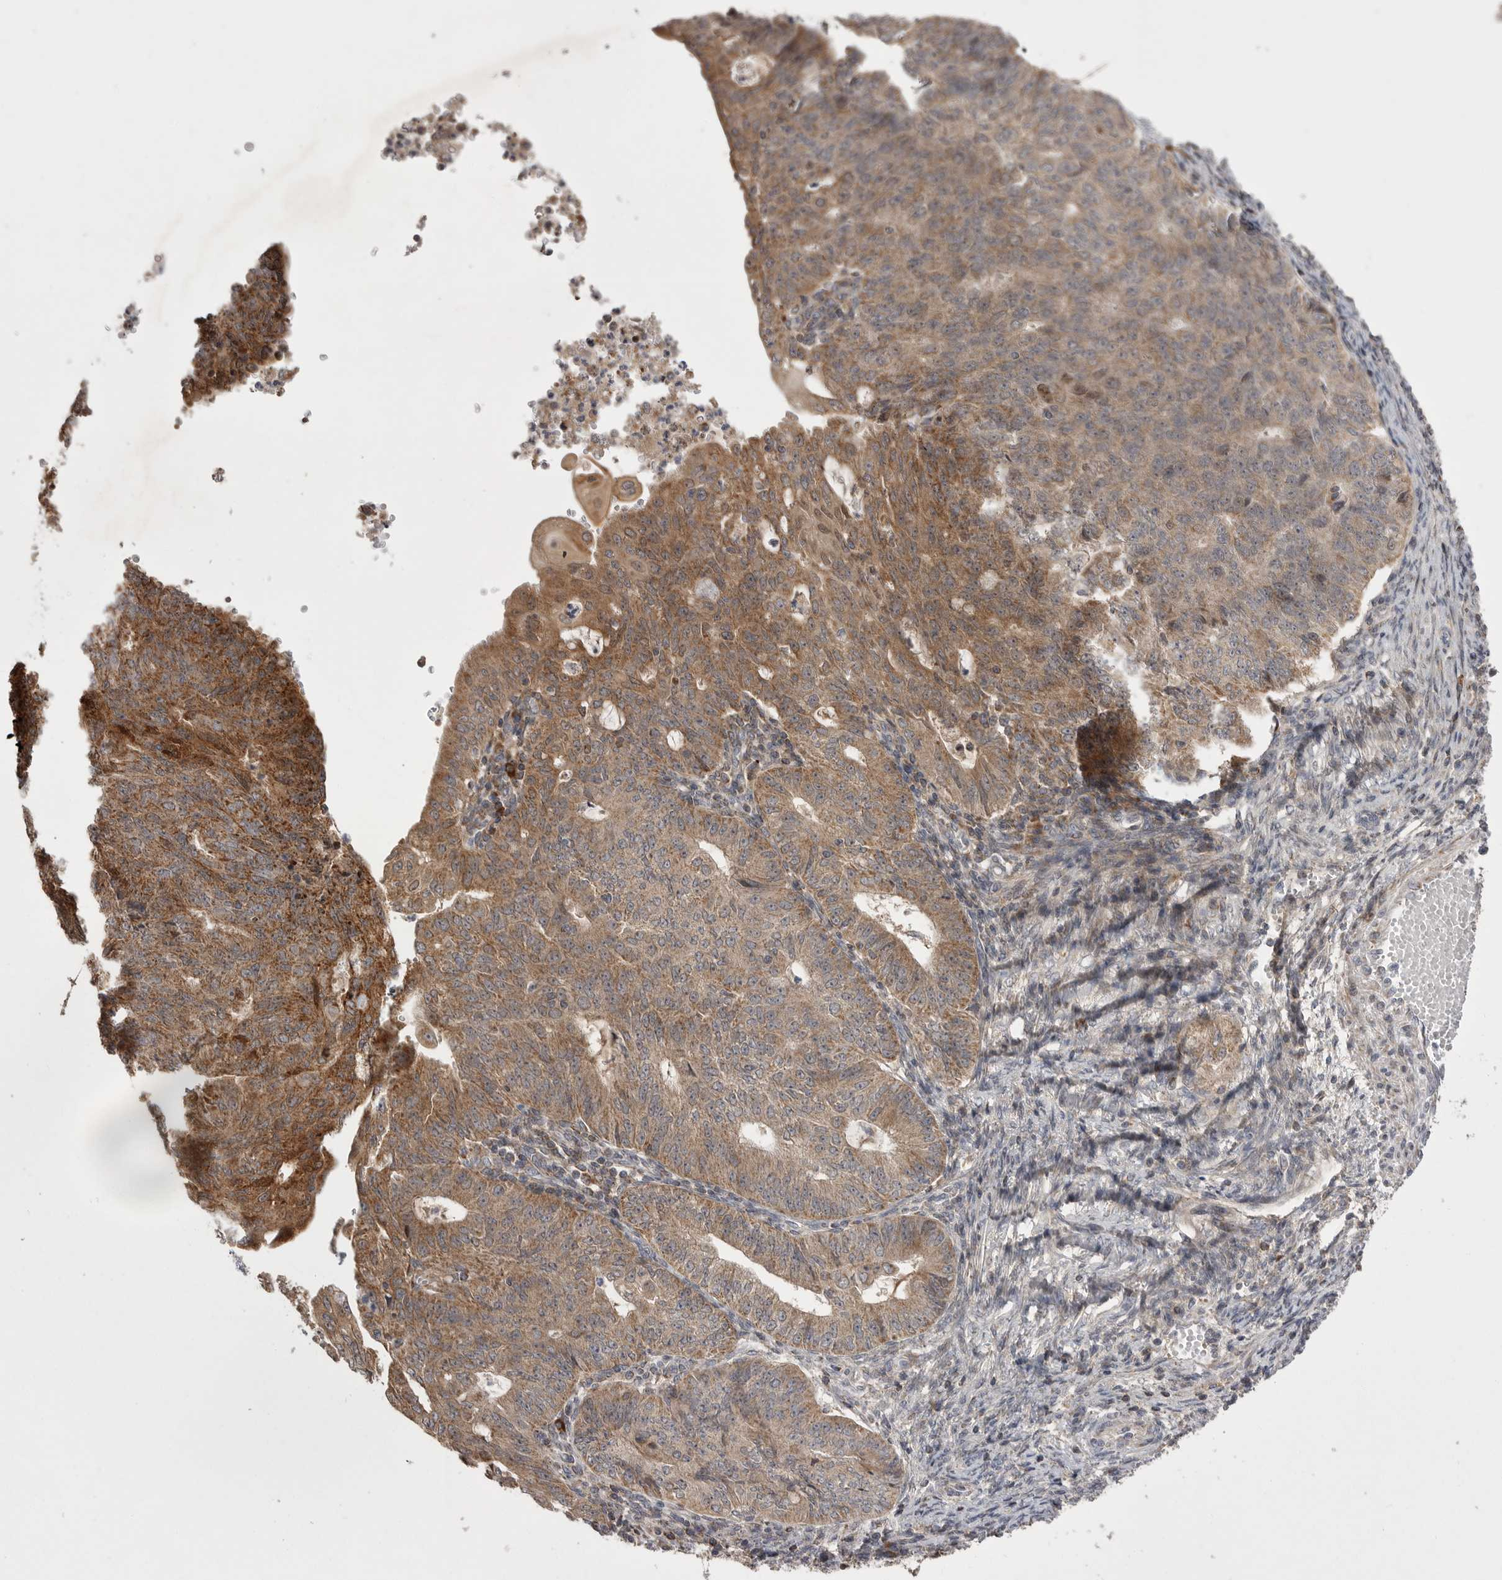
{"staining": {"intensity": "strong", "quantity": ">75%", "location": "cytoplasmic/membranous"}, "tissue": "endometrial cancer", "cell_type": "Tumor cells", "image_type": "cancer", "snomed": [{"axis": "morphology", "description": "Adenocarcinoma, NOS"}, {"axis": "topography", "description": "Endometrium"}], "caption": "High-magnification brightfield microscopy of endometrial adenocarcinoma stained with DAB (3,3'-diaminobenzidine) (brown) and counterstained with hematoxylin (blue). tumor cells exhibit strong cytoplasmic/membranous expression is identified in approximately>75% of cells.", "gene": "KYAT3", "patient": {"sex": "female", "age": 32}}